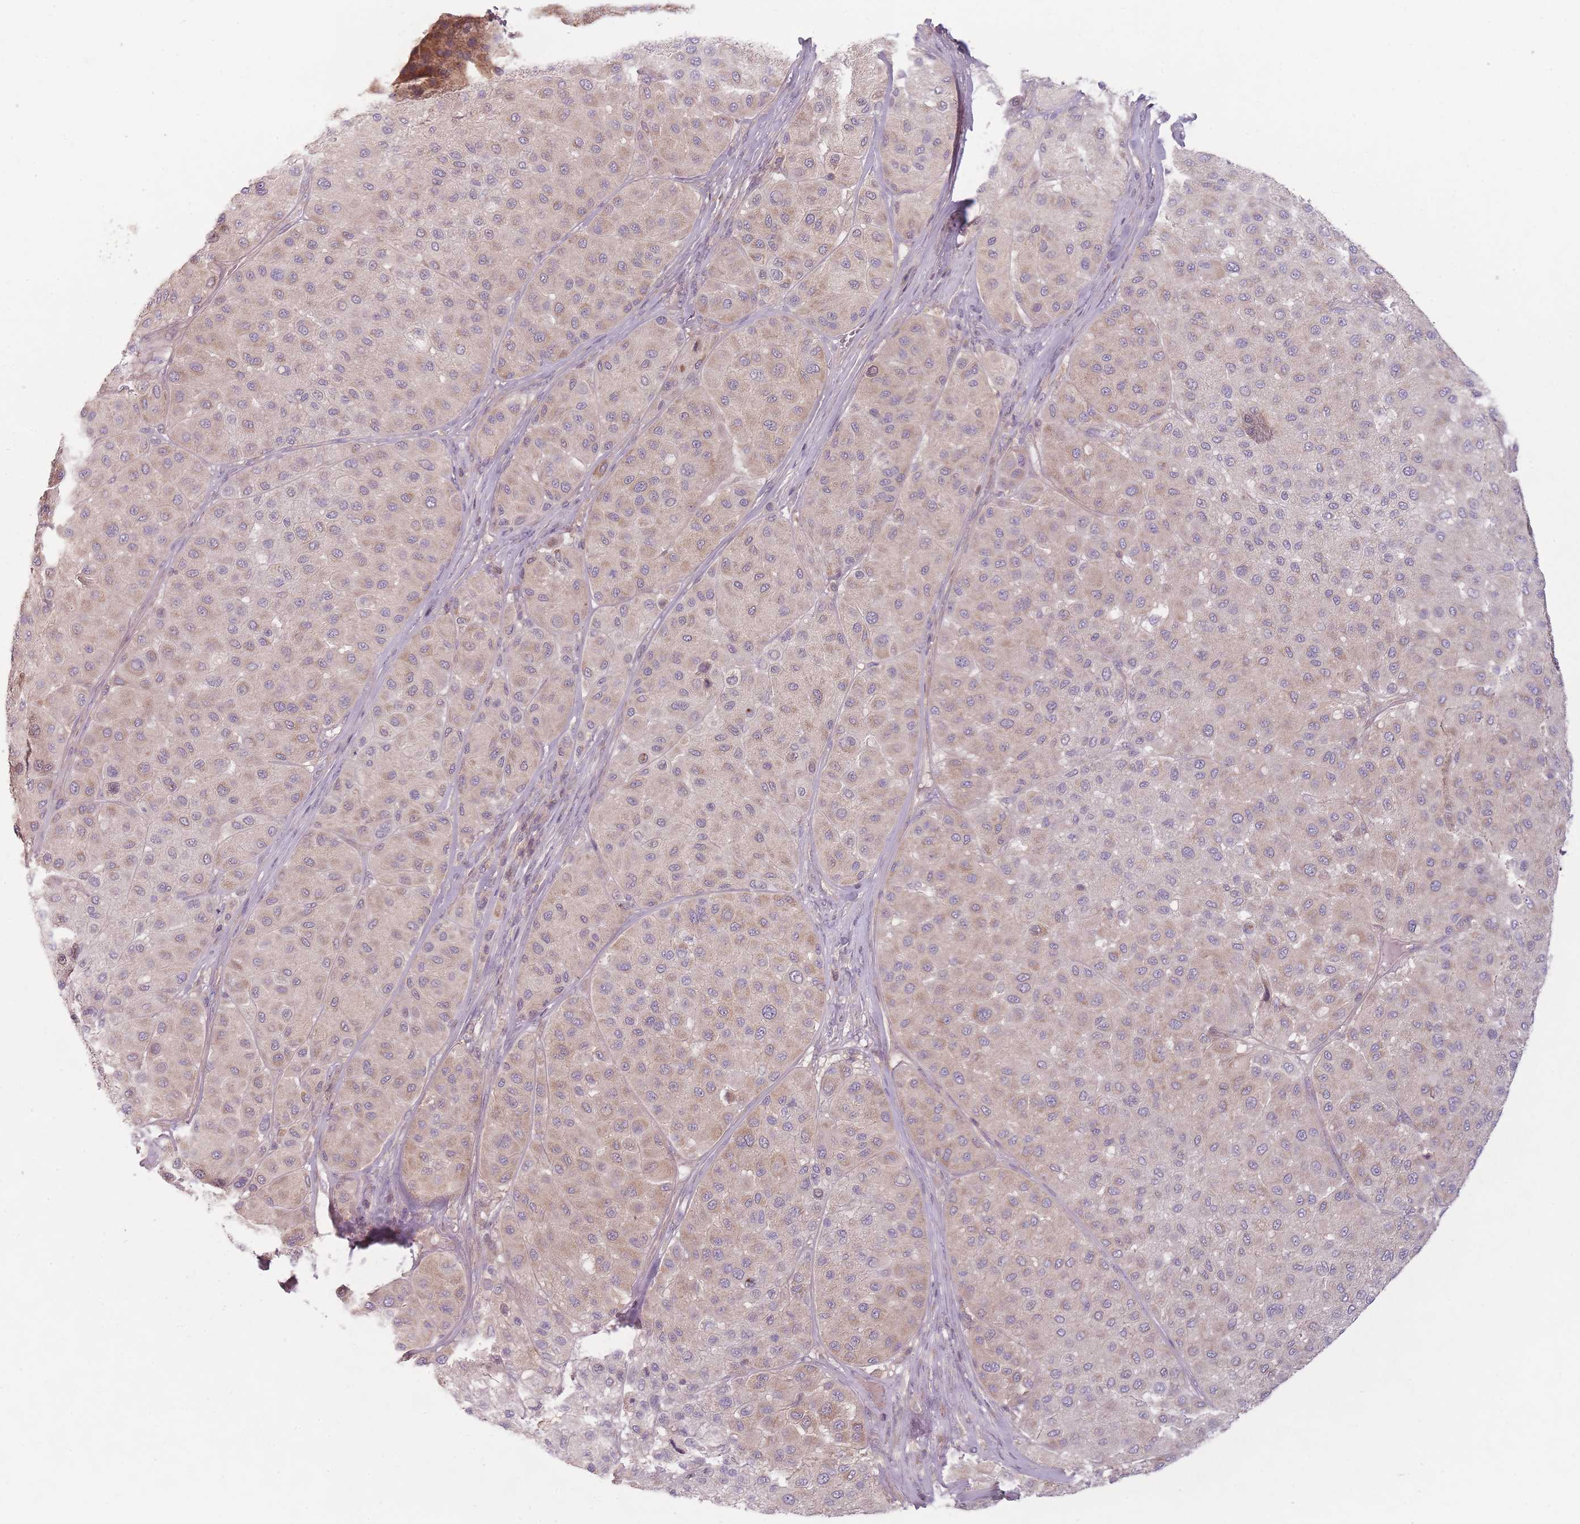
{"staining": {"intensity": "weak", "quantity": "25%-75%", "location": "cytoplasmic/membranous"}, "tissue": "melanoma", "cell_type": "Tumor cells", "image_type": "cancer", "snomed": [{"axis": "morphology", "description": "Malignant melanoma, Metastatic site"}, {"axis": "topography", "description": "Smooth muscle"}], "caption": "This histopathology image exhibits malignant melanoma (metastatic site) stained with immunohistochemistry to label a protein in brown. The cytoplasmic/membranous of tumor cells show weak positivity for the protein. Nuclei are counter-stained blue.", "gene": "NT5DC2", "patient": {"sex": "male", "age": 41}}